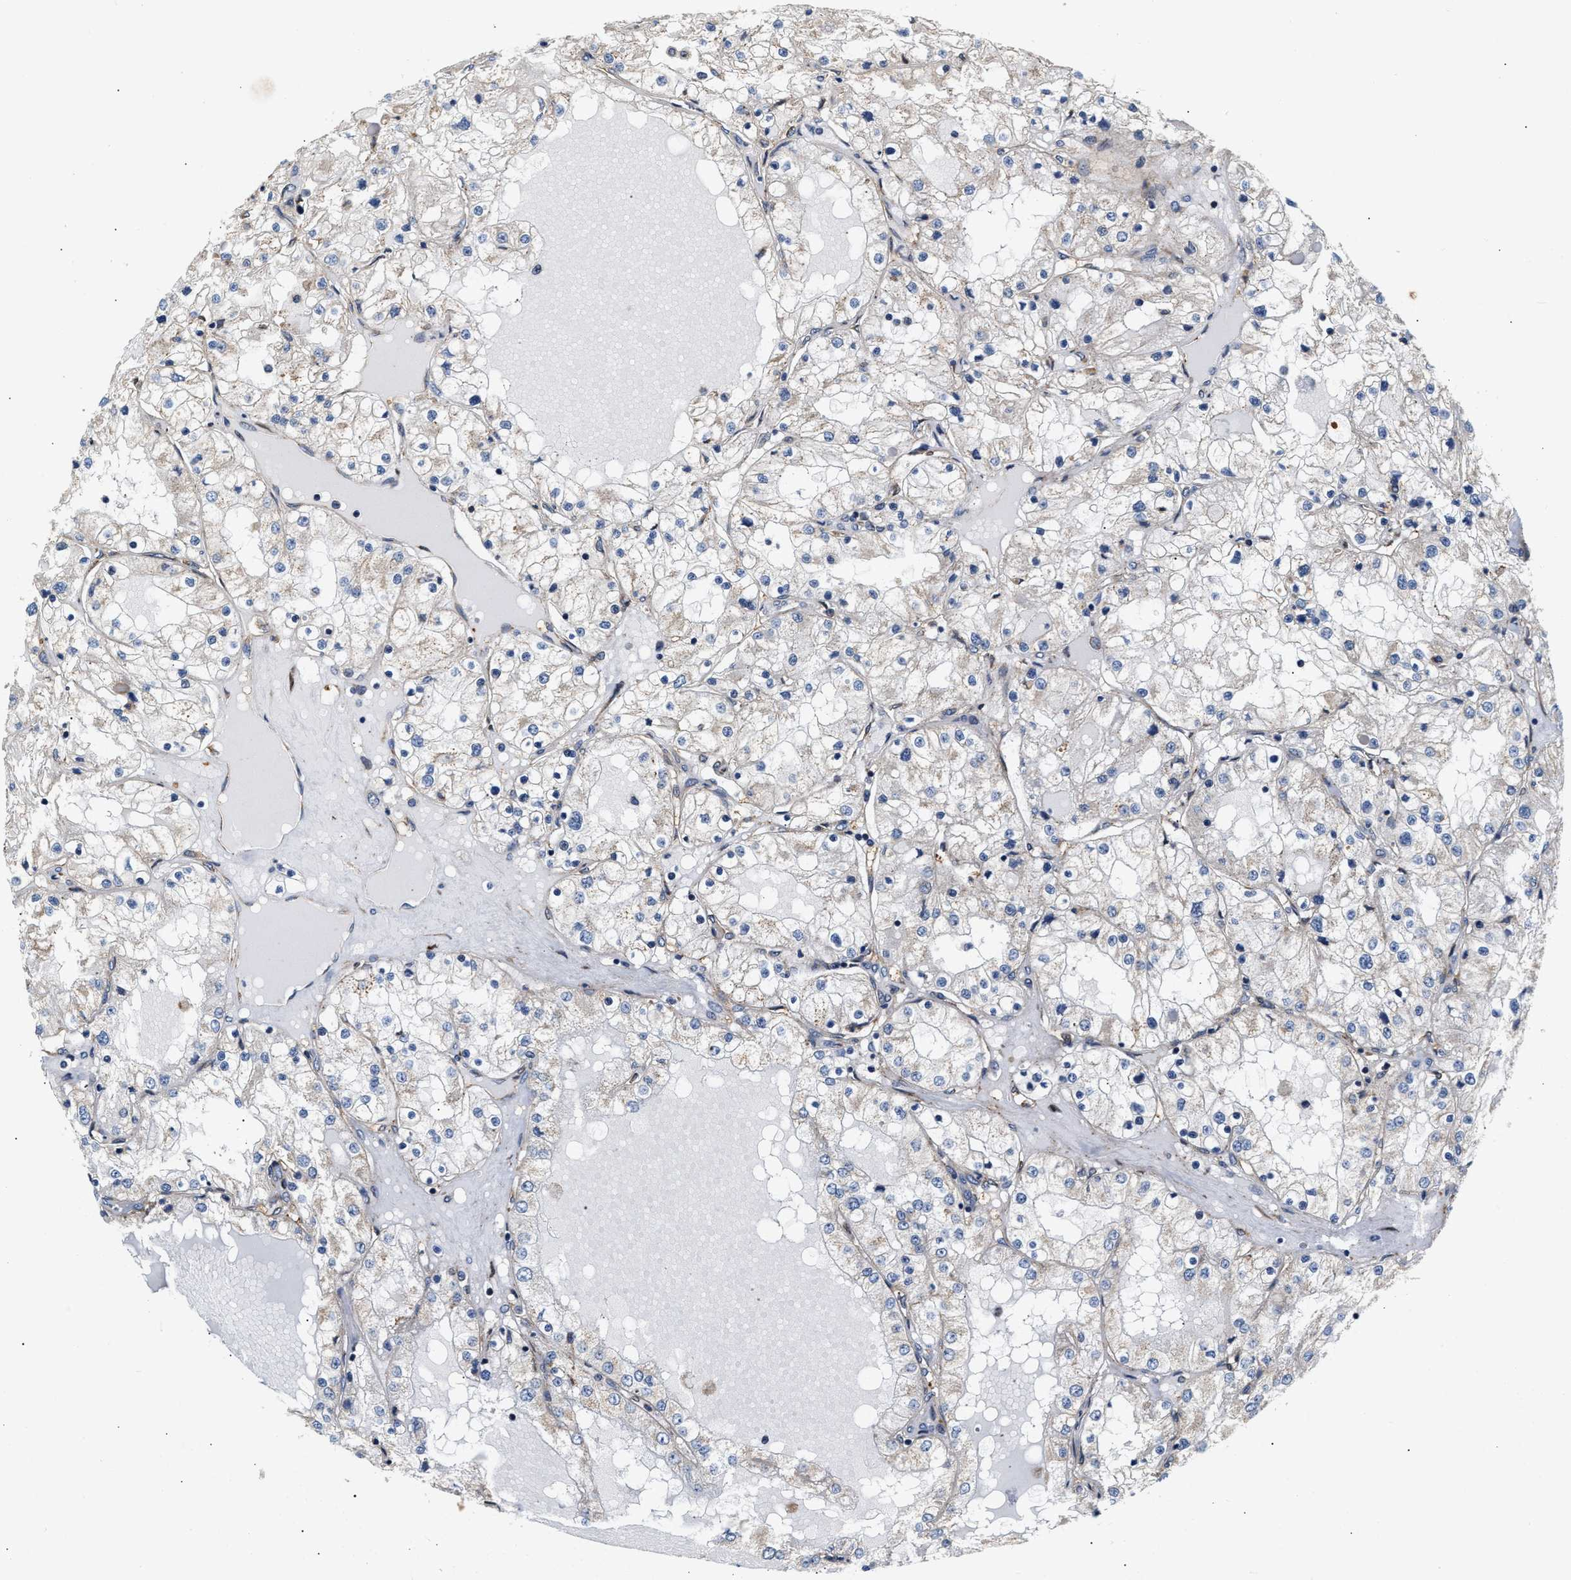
{"staining": {"intensity": "negative", "quantity": "none", "location": "none"}, "tissue": "renal cancer", "cell_type": "Tumor cells", "image_type": "cancer", "snomed": [{"axis": "morphology", "description": "Adenocarcinoma, NOS"}, {"axis": "topography", "description": "Kidney"}], "caption": "This photomicrograph is of renal cancer (adenocarcinoma) stained with immunohistochemistry to label a protein in brown with the nuclei are counter-stained blue. There is no staining in tumor cells.", "gene": "IFT74", "patient": {"sex": "male", "age": 68}}